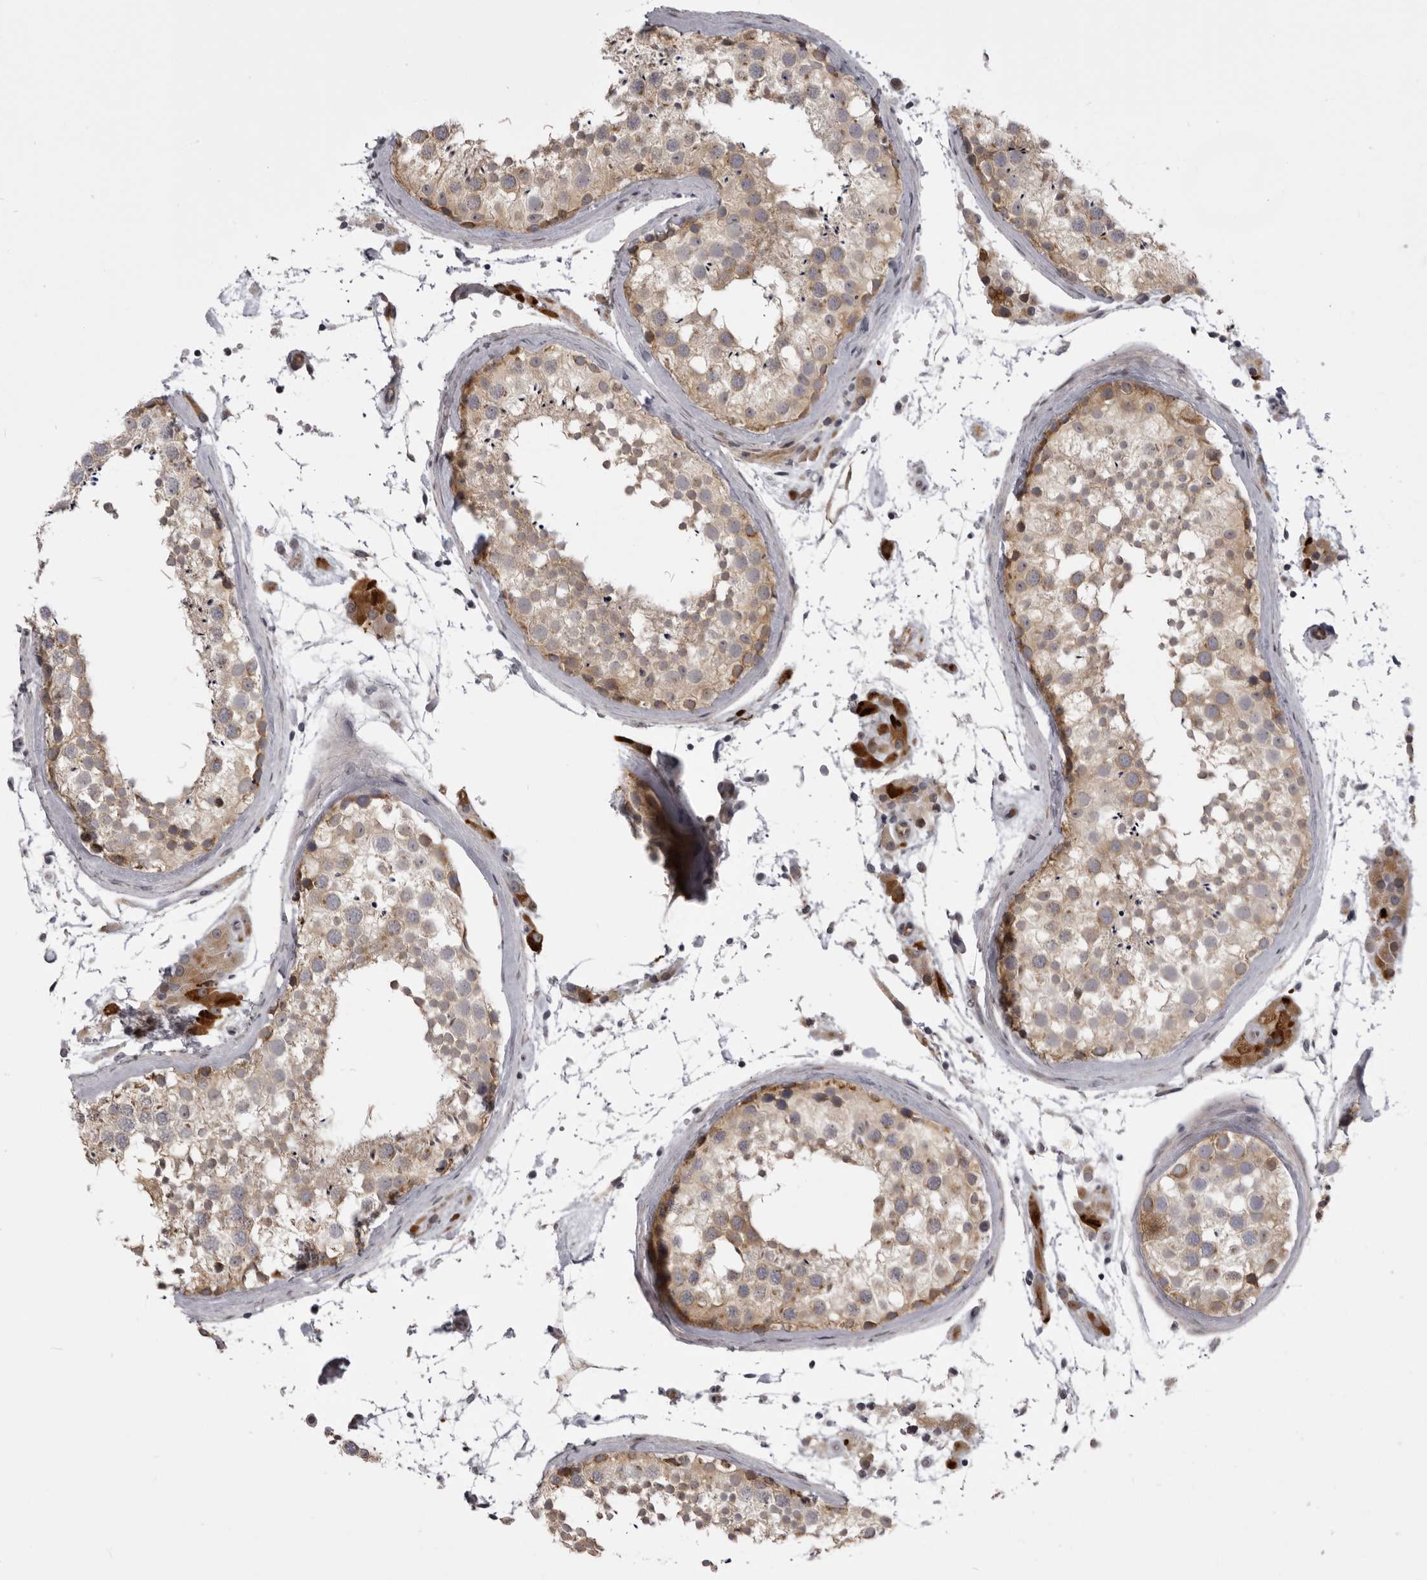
{"staining": {"intensity": "moderate", "quantity": "25%-75%", "location": "cytoplasmic/membranous"}, "tissue": "testis", "cell_type": "Cells in seminiferous ducts", "image_type": "normal", "snomed": [{"axis": "morphology", "description": "Normal tissue, NOS"}, {"axis": "topography", "description": "Testis"}], "caption": "Unremarkable testis reveals moderate cytoplasmic/membranous expression in approximately 25%-75% of cells in seminiferous ducts, visualized by immunohistochemistry.", "gene": "EPHA10", "patient": {"sex": "male", "age": 46}}